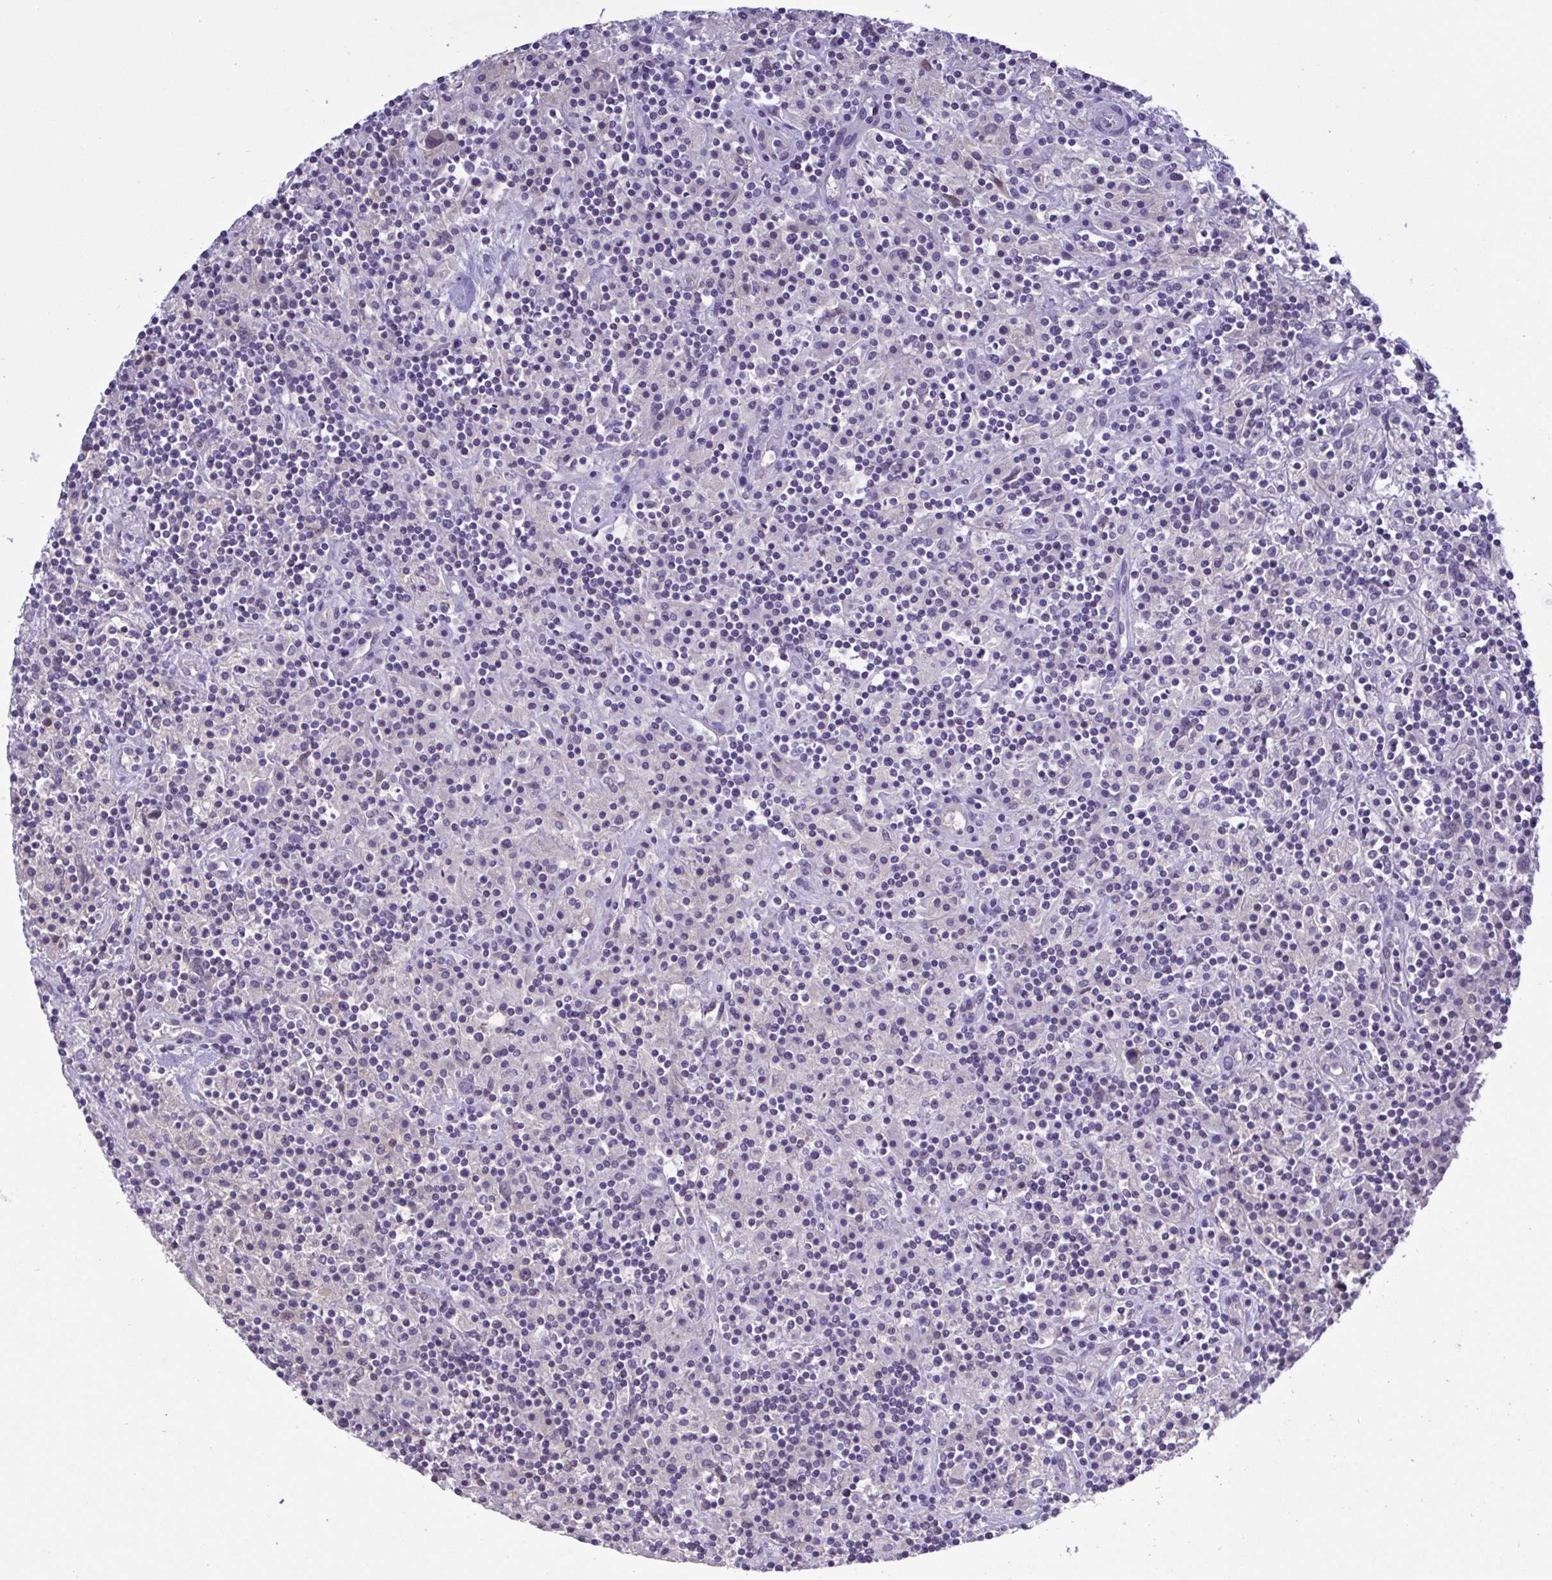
{"staining": {"intensity": "negative", "quantity": "none", "location": "none"}, "tissue": "lymphoma", "cell_type": "Tumor cells", "image_type": "cancer", "snomed": [{"axis": "morphology", "description": "Hodgkin's disease, NOS"}, {"axis": "topography", "description": "Lymph node"}], "caption": "A micrograph of Hodgkin's disease stained for a protein exhibits no brown staining in tumor cells.", "gene": "LDHC", "patient": {"sex": "male", "age": 70}}